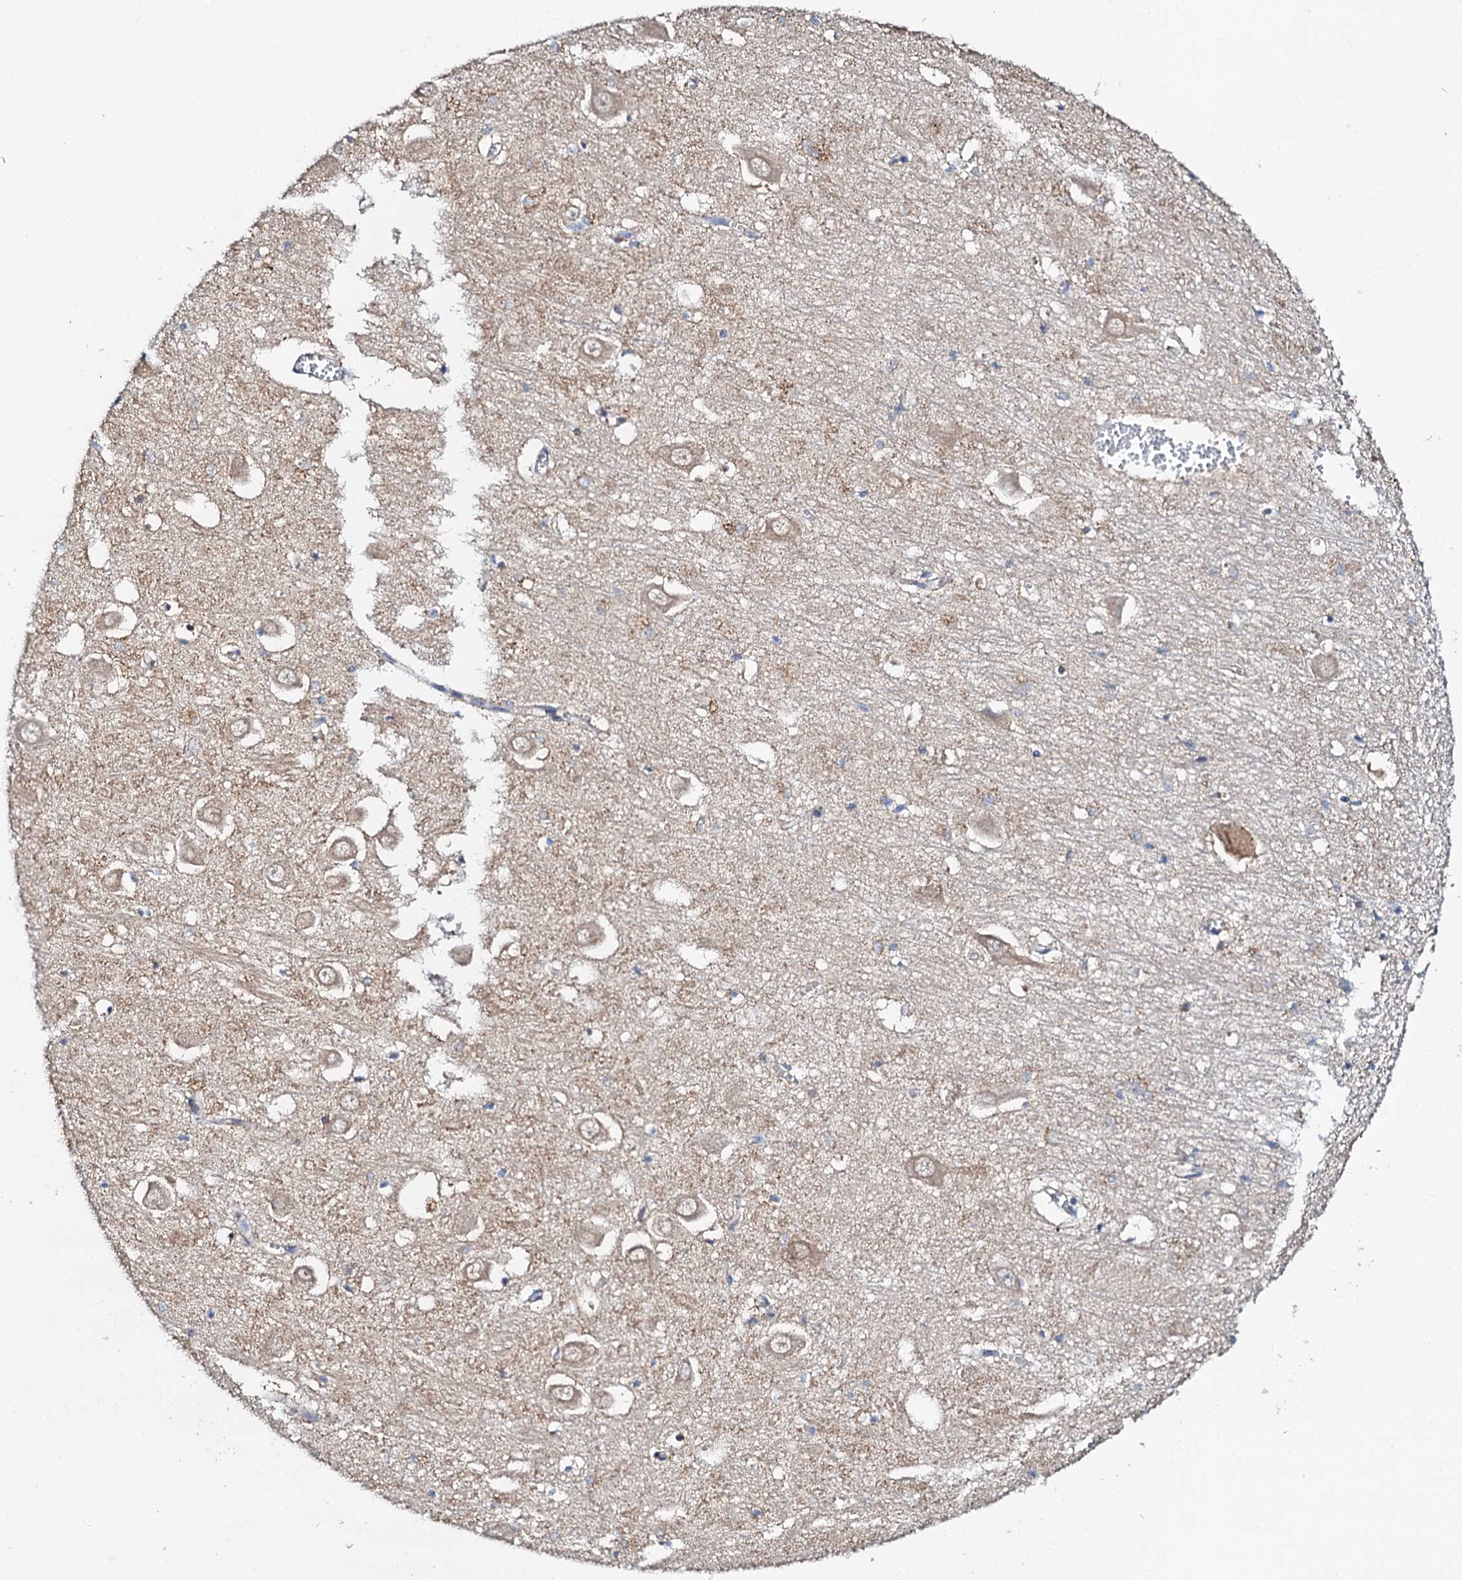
{"staining": {"intensity": "weak", "quantity": "<25%", "location": "cytoplasmic/membranous"}, "tissue": "hippocampus", "cell_type": "Glial cells", "image_type": "normal", "snomed": [{"axis": "morphology", "description": "Normal tissue, NOS"}, {"axis": "topography", "description": "Hippocampus"}], "caption": "IHC histopathology image of benign human hippocampus stained for a protein (brown), which demonstrates no expression in glial cells. (Stains: DAB immunohistochemistry with hematoxylin counter stain, Microscopy: brightfield microscopy at high magnification).", "gene": "UBE3C", "patient": {"sex": "male", "age": 70}}